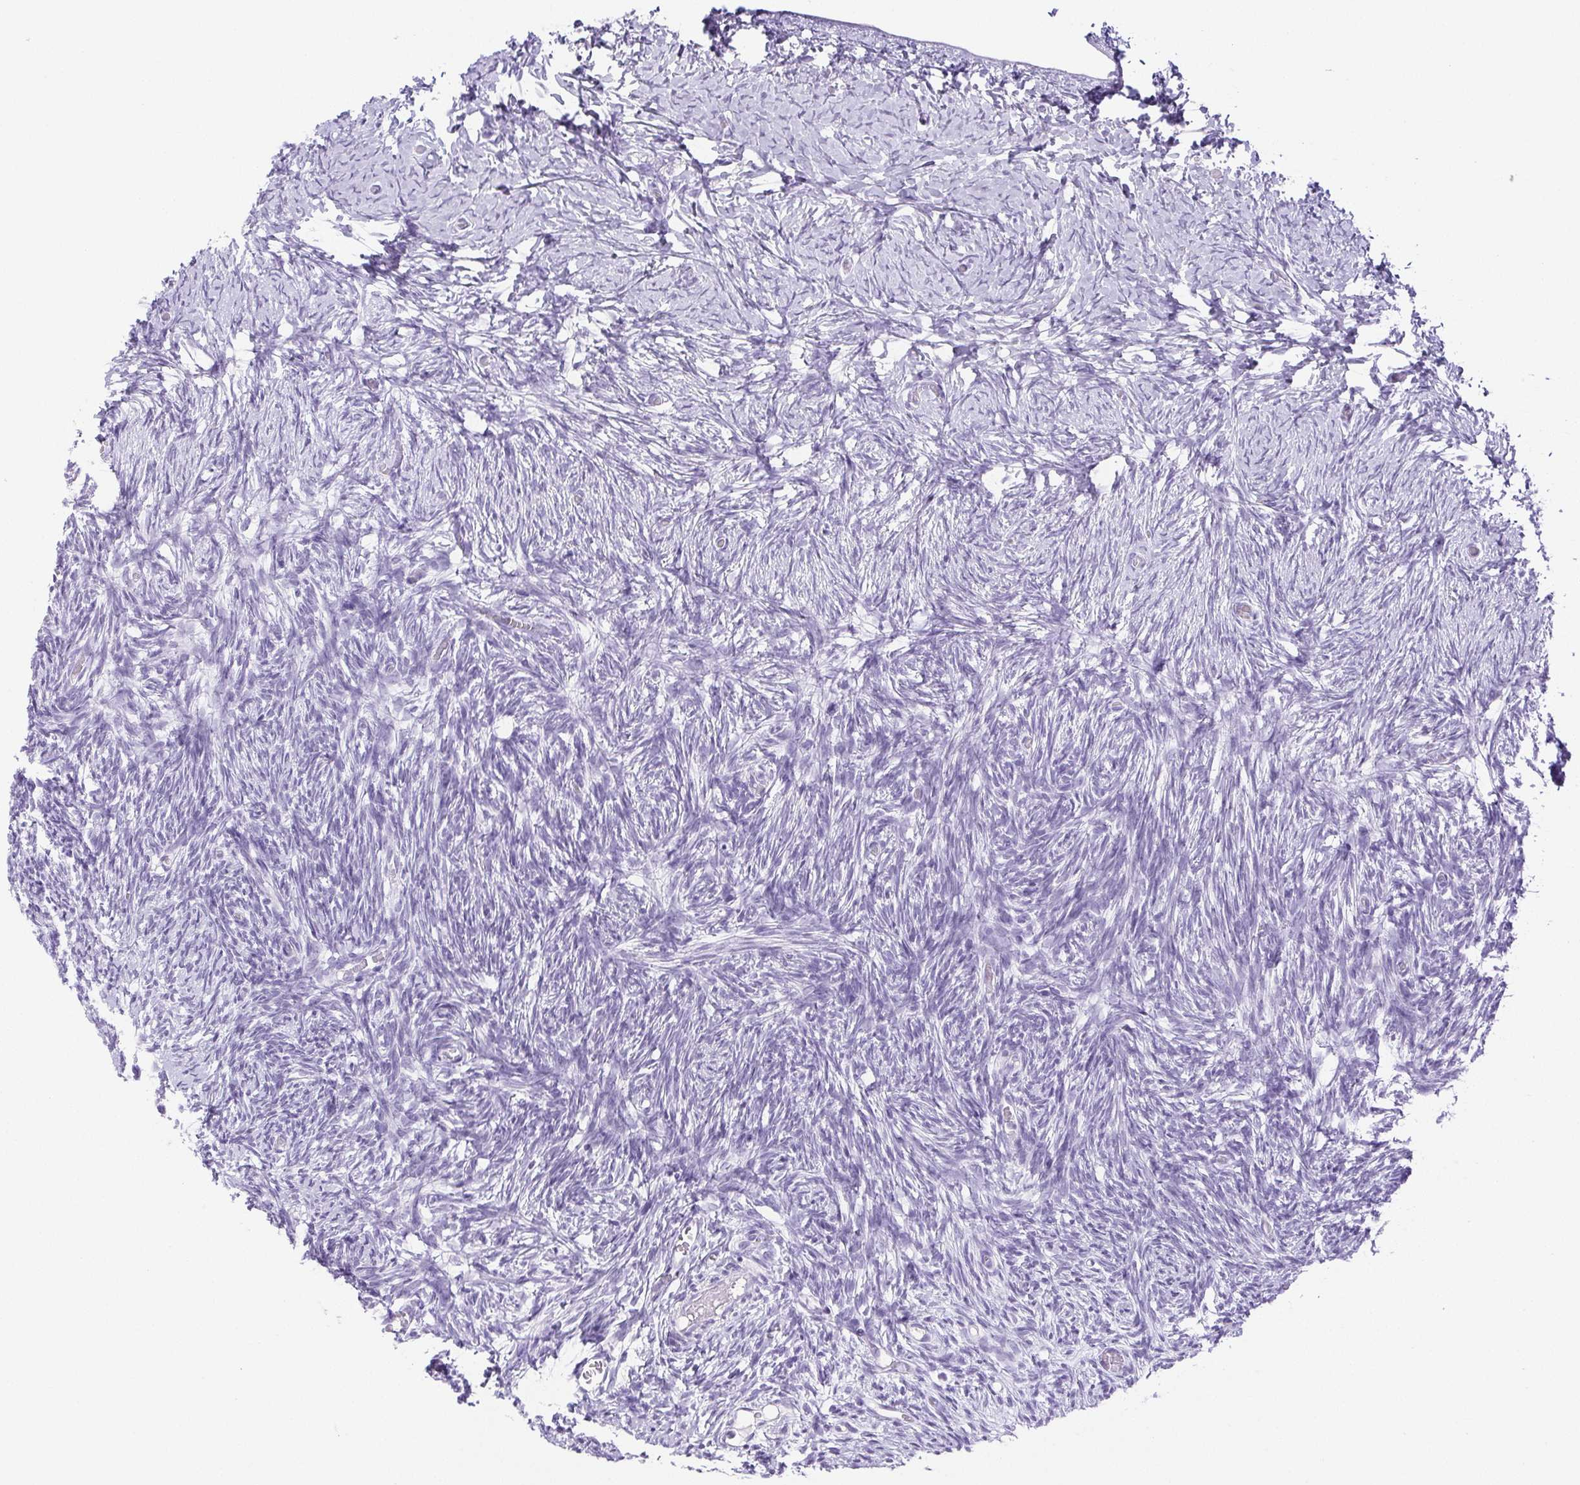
{"staining": {"intensity": "negative", "quantity": "none", "location": "none"}, "tissue": "ovary", "cell_type": "Follicle cells", "image_type": "normal", "snomed": [{"axis": "morphology", "description": "Normal tissue, NOS"}, {"axis": "topography", "description": "Ovary"}], "caption": "Follicle cells show no significant protein expression in benign ovary. Brightfield microscopy of immunohistochemistry (IHC) stained with DAB (3,3'-diaminobenzidine) (brown) and hematoxylin (blue), captured at high magnification.", "gene": "HLA", "patient": {"sex": "female", "age": 39}}